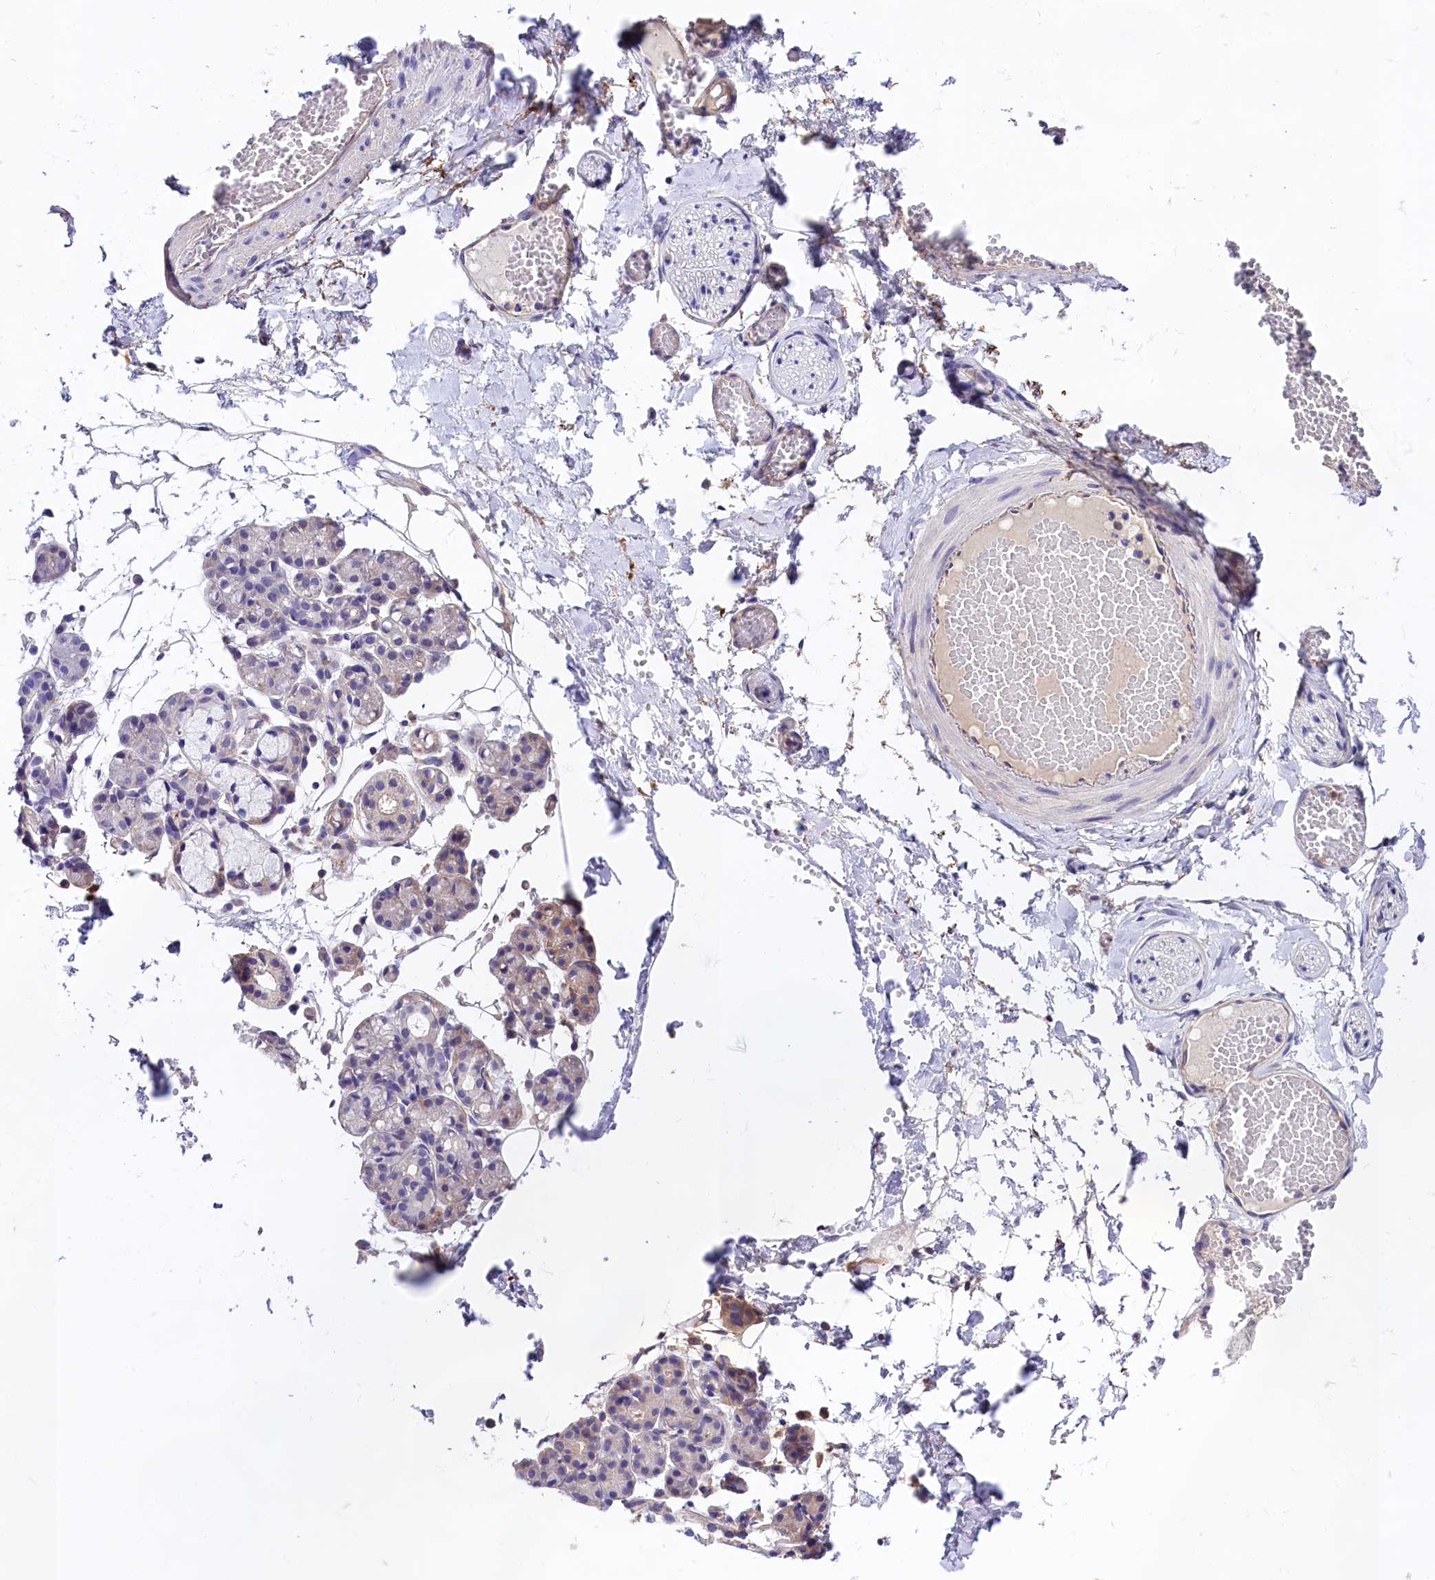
{"staining": {"intensity": "weak", "quantity": "<25%", "location": "cytoplasmic/membranous"}, "tissue": "salivary gland", "cell_type": "Glandular cells", "image_type": "normal", "snomed": [{"axis": "morphology", "description": "Normal tissue, NOS"}, {"axis": "topography", "description": "Salivary gland"}], "caption": "The image displays no staining of glandular cells in unremarkable salivary gland.", "gene": "OAS3", "patient": {"sex": "male", "age": 63}}